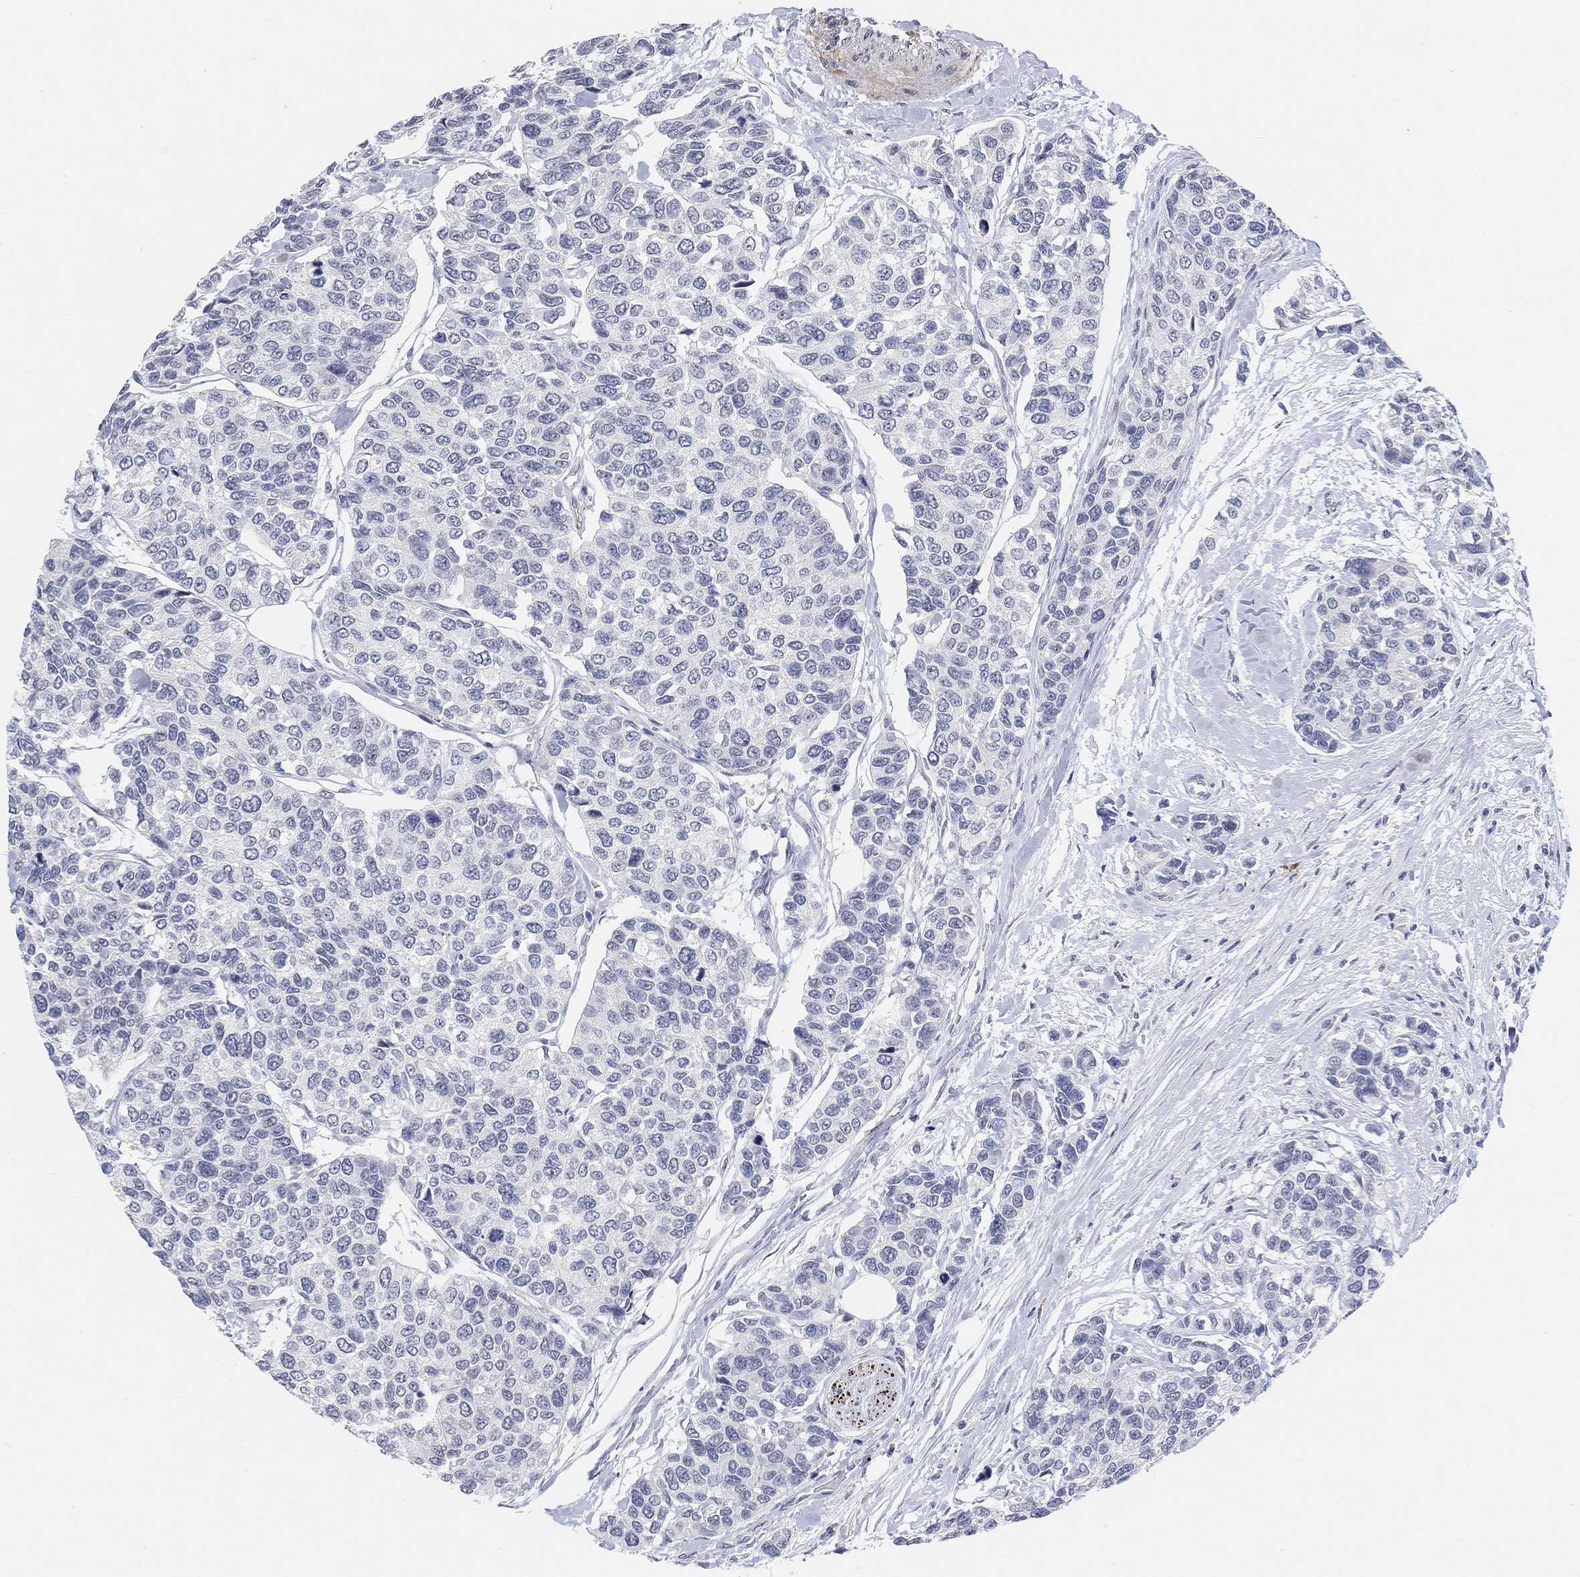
{"staining": {"intensity": "negative", "quantity": "none", "location": "none"}, "tissue": "urothelial cancer", "cell_type": "Tumor cells", "image_type": "cancer", "snomed": [{"axis": "morphology", "description": "Urothelial carcinoma, High grade"}, {"axis": "topography", "description": "Urinary bladder"}], "caption": "IHC photomicrograph of neoplastic tissue: urothelial carcinoma (high-grade) stained with DAB (3,3'-diaminobenzidine) exhibits no significant protein staining in tumor cells.", "gene": "VAT1L", "patient": {"sex": "male", "age": 77}}